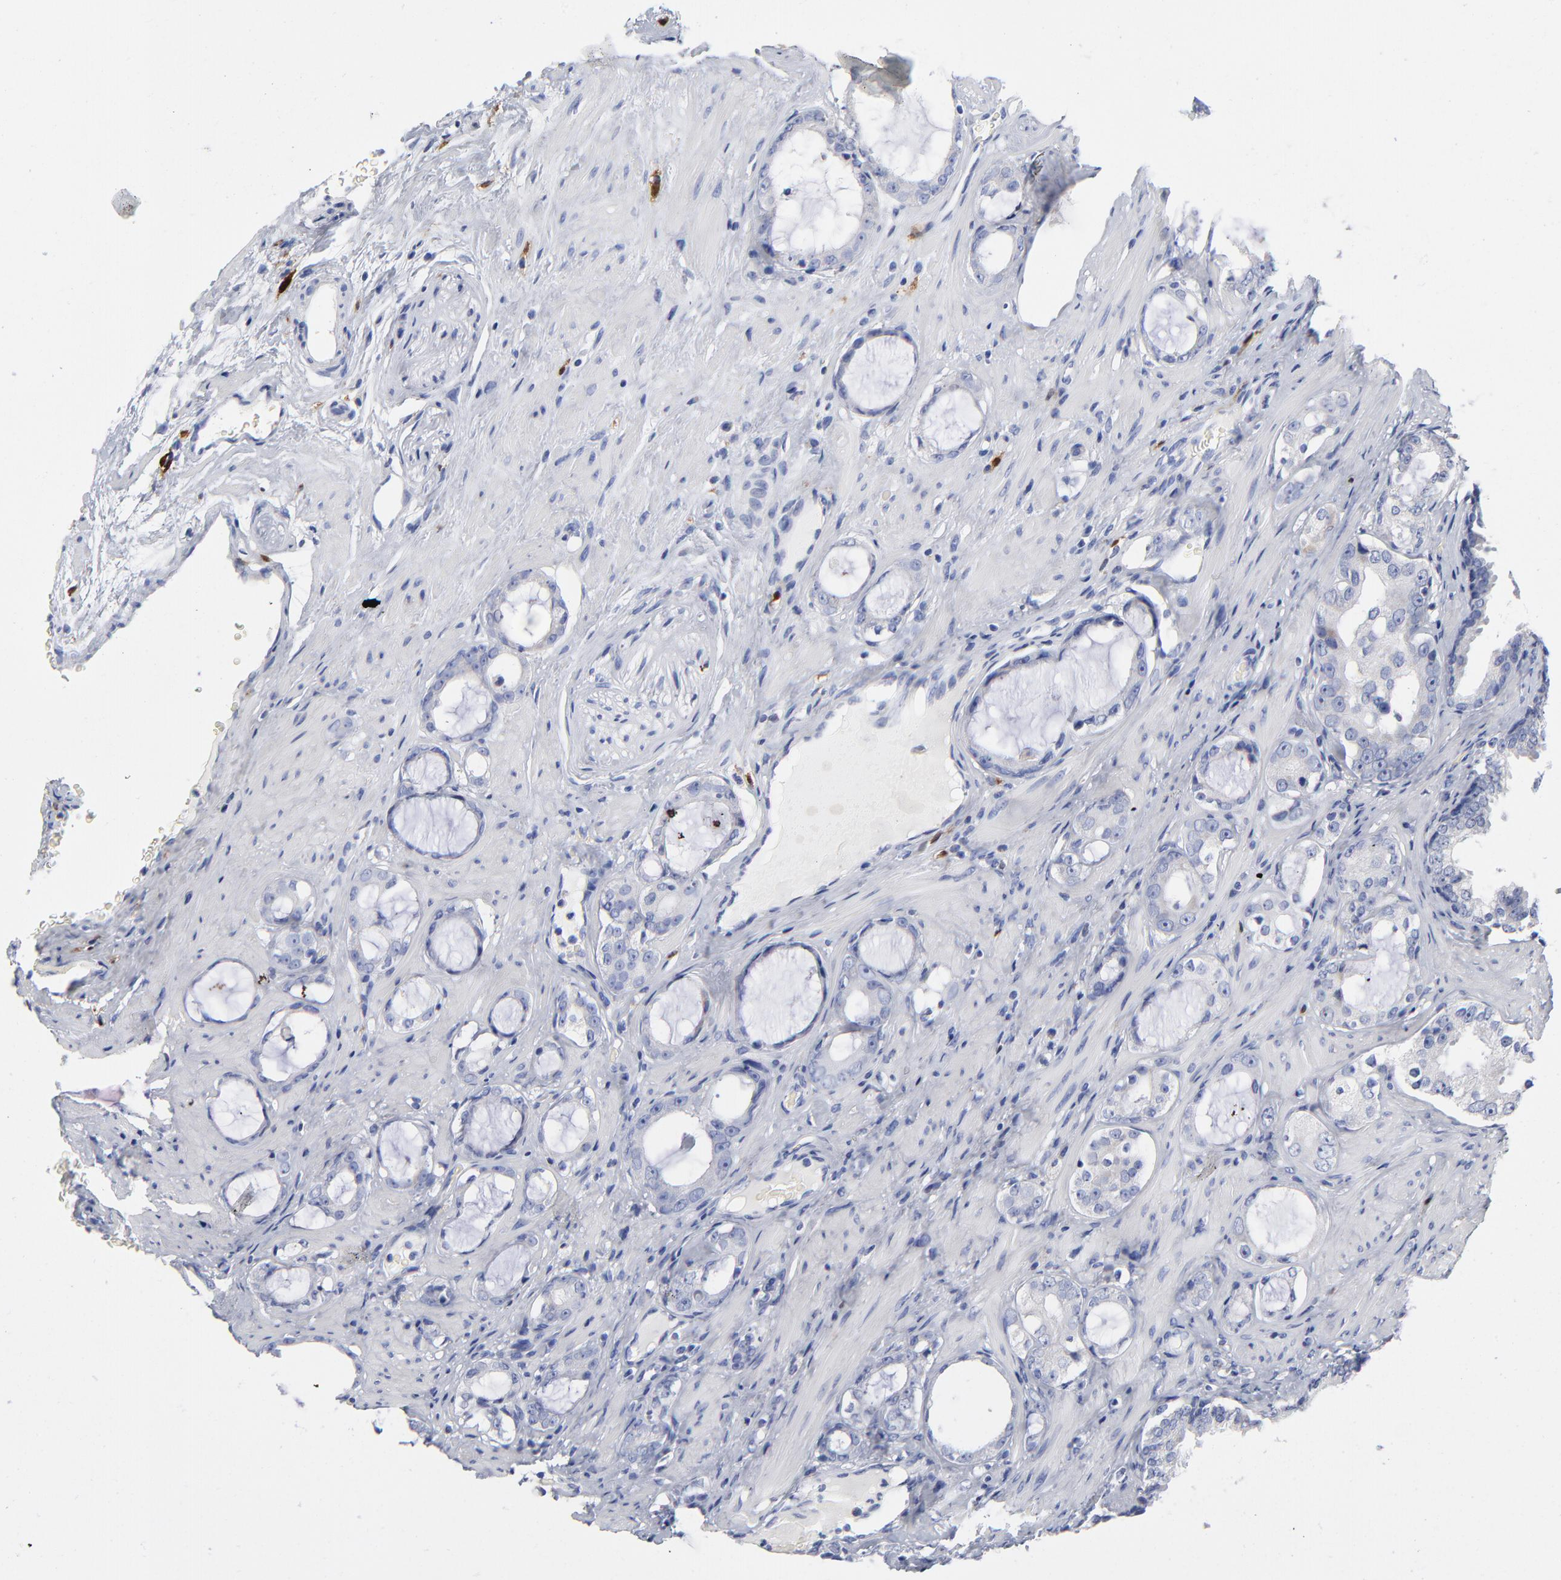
{"staining": {"intensity": "negative", "quantity": "none", "location": "none"}, "tissue": "prostate cancer", "cell_type": "Tumor cells", "image_type": "cancer", "snomed": [{"axis": "morphology", "description": "Adenocarcinoma, Medium grade"}, {"axis": "topography", "description": "Prostate"}], "caption": "Immunohistochemical staining of human prostate cancer (medium-grade adenocarcinoma) displays no significant expression in tumor cells.", "gene": "PTP4A1", "patient": {"sex": "male", "age": 73}}